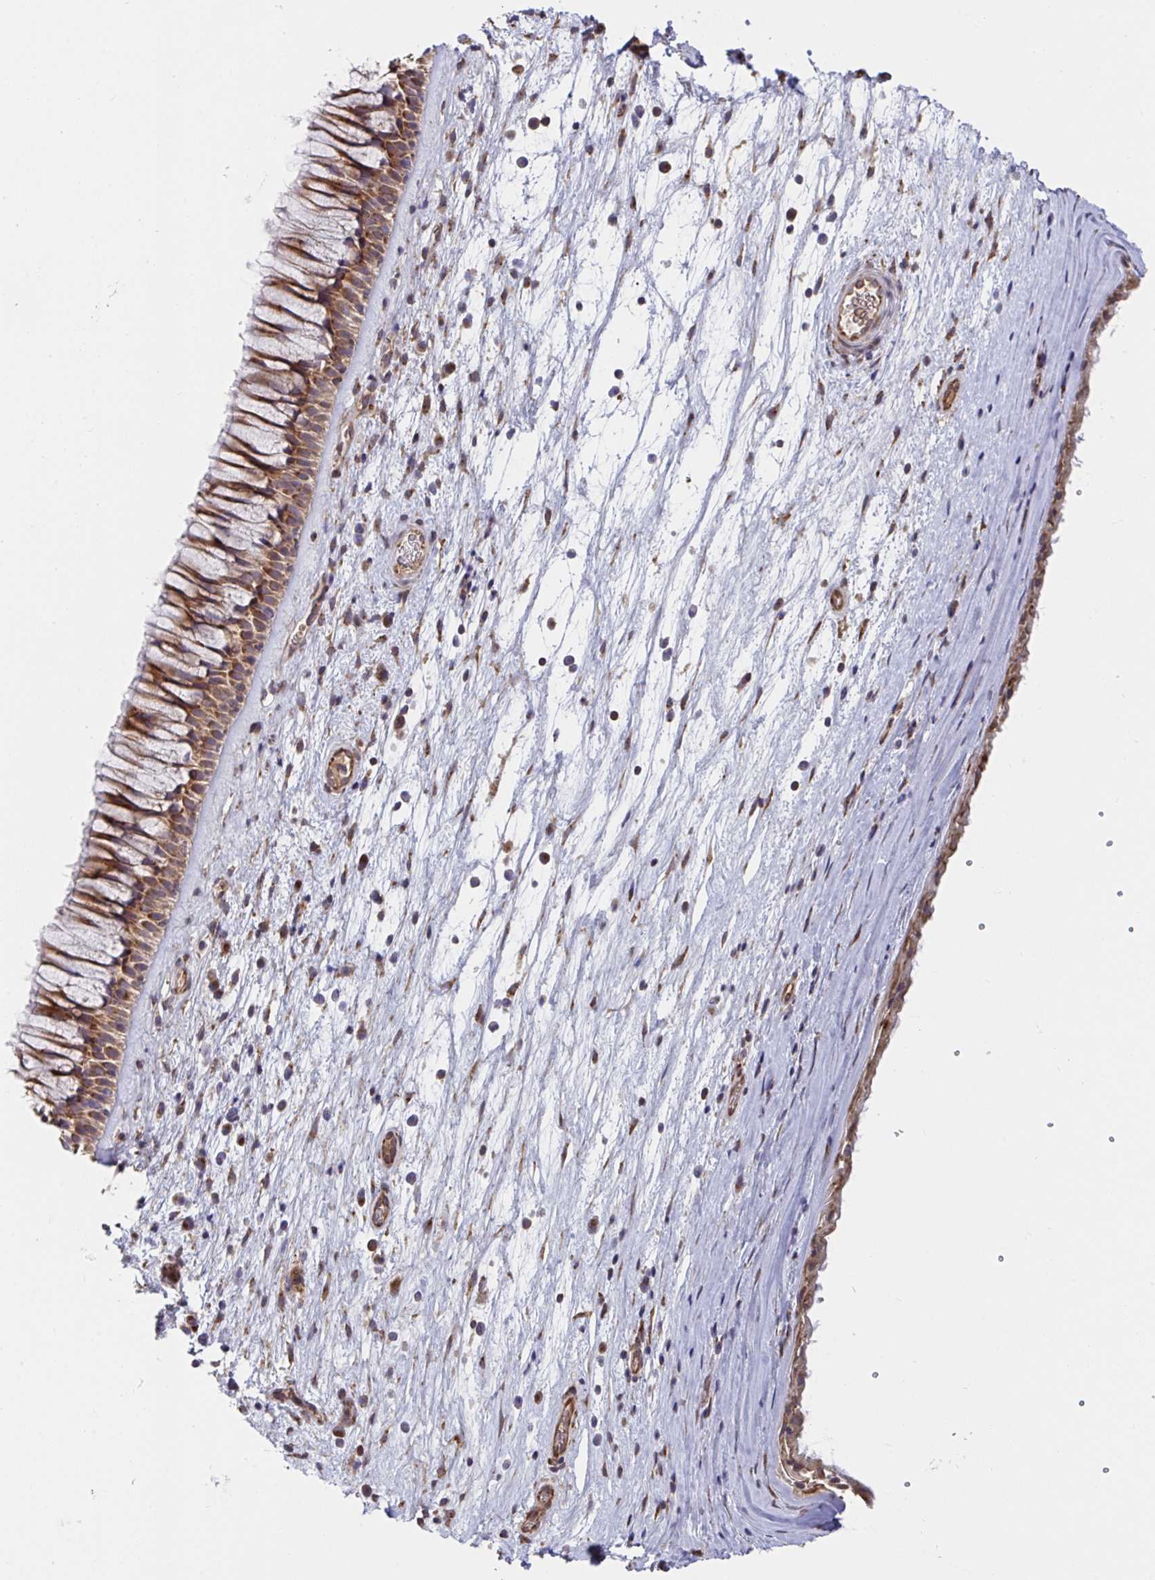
{"staining": {"intensity": "moderate", "quantity": ">75%", "location": "cytoplasmic/membranous"}, "tissue": "nasopharynx", "cell_type": "Respiratory epithelial cells", "image_type": "normal", "snomed": [{"axis": "morphology", "description": "Normal tissue, NOS"}, {"axis": "topography", "description": "Nasopharynx"}], "caption": "Immunohistochemical staining of benign nasopharynx shows >75% levels of moderate cytoplasmic/membranous protein staining in approximately >75% of respiratory epithelial cells.", "gene": "ATP5MJ", "patient": {"sex": "male", "age": 74}}